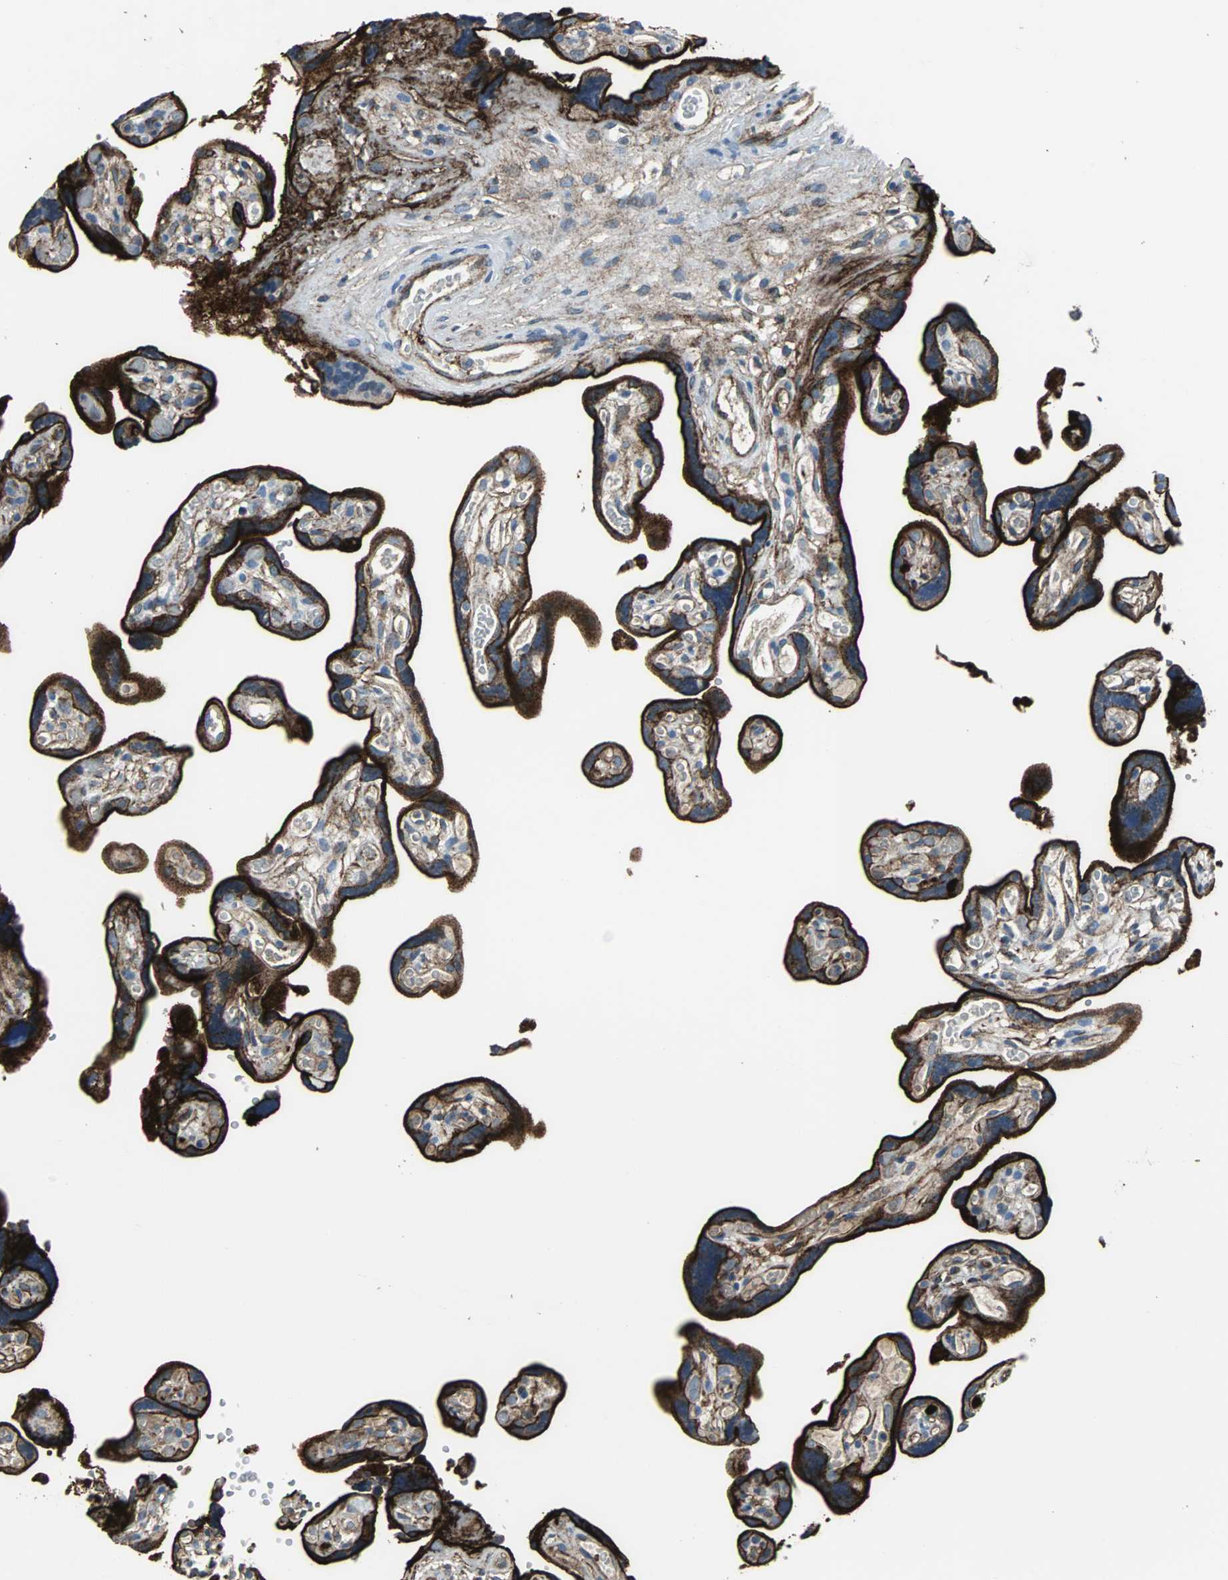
{"staining": {"intensity": "negative", "quantity": "none", "location": "none"}, "tissue": "placenta", "cell_type": "Decidual cells", "image_type": "normal", "snomed": [{"axis": "morphology", "description": "Normal tissue, NOS"}, {"axis": "topography", "description": "Placenta"}], "caption": "Immunohistochemistry of unremarkable placenta reveals no staining in decidual cells. Brightfield microscopy of immunohistochemistry (IHC) stained with DAB (brown) and hematoxylin (blue), captured at high magnification.", "gene": "F11R", "patient": {"sex": "female", "age": 30}}